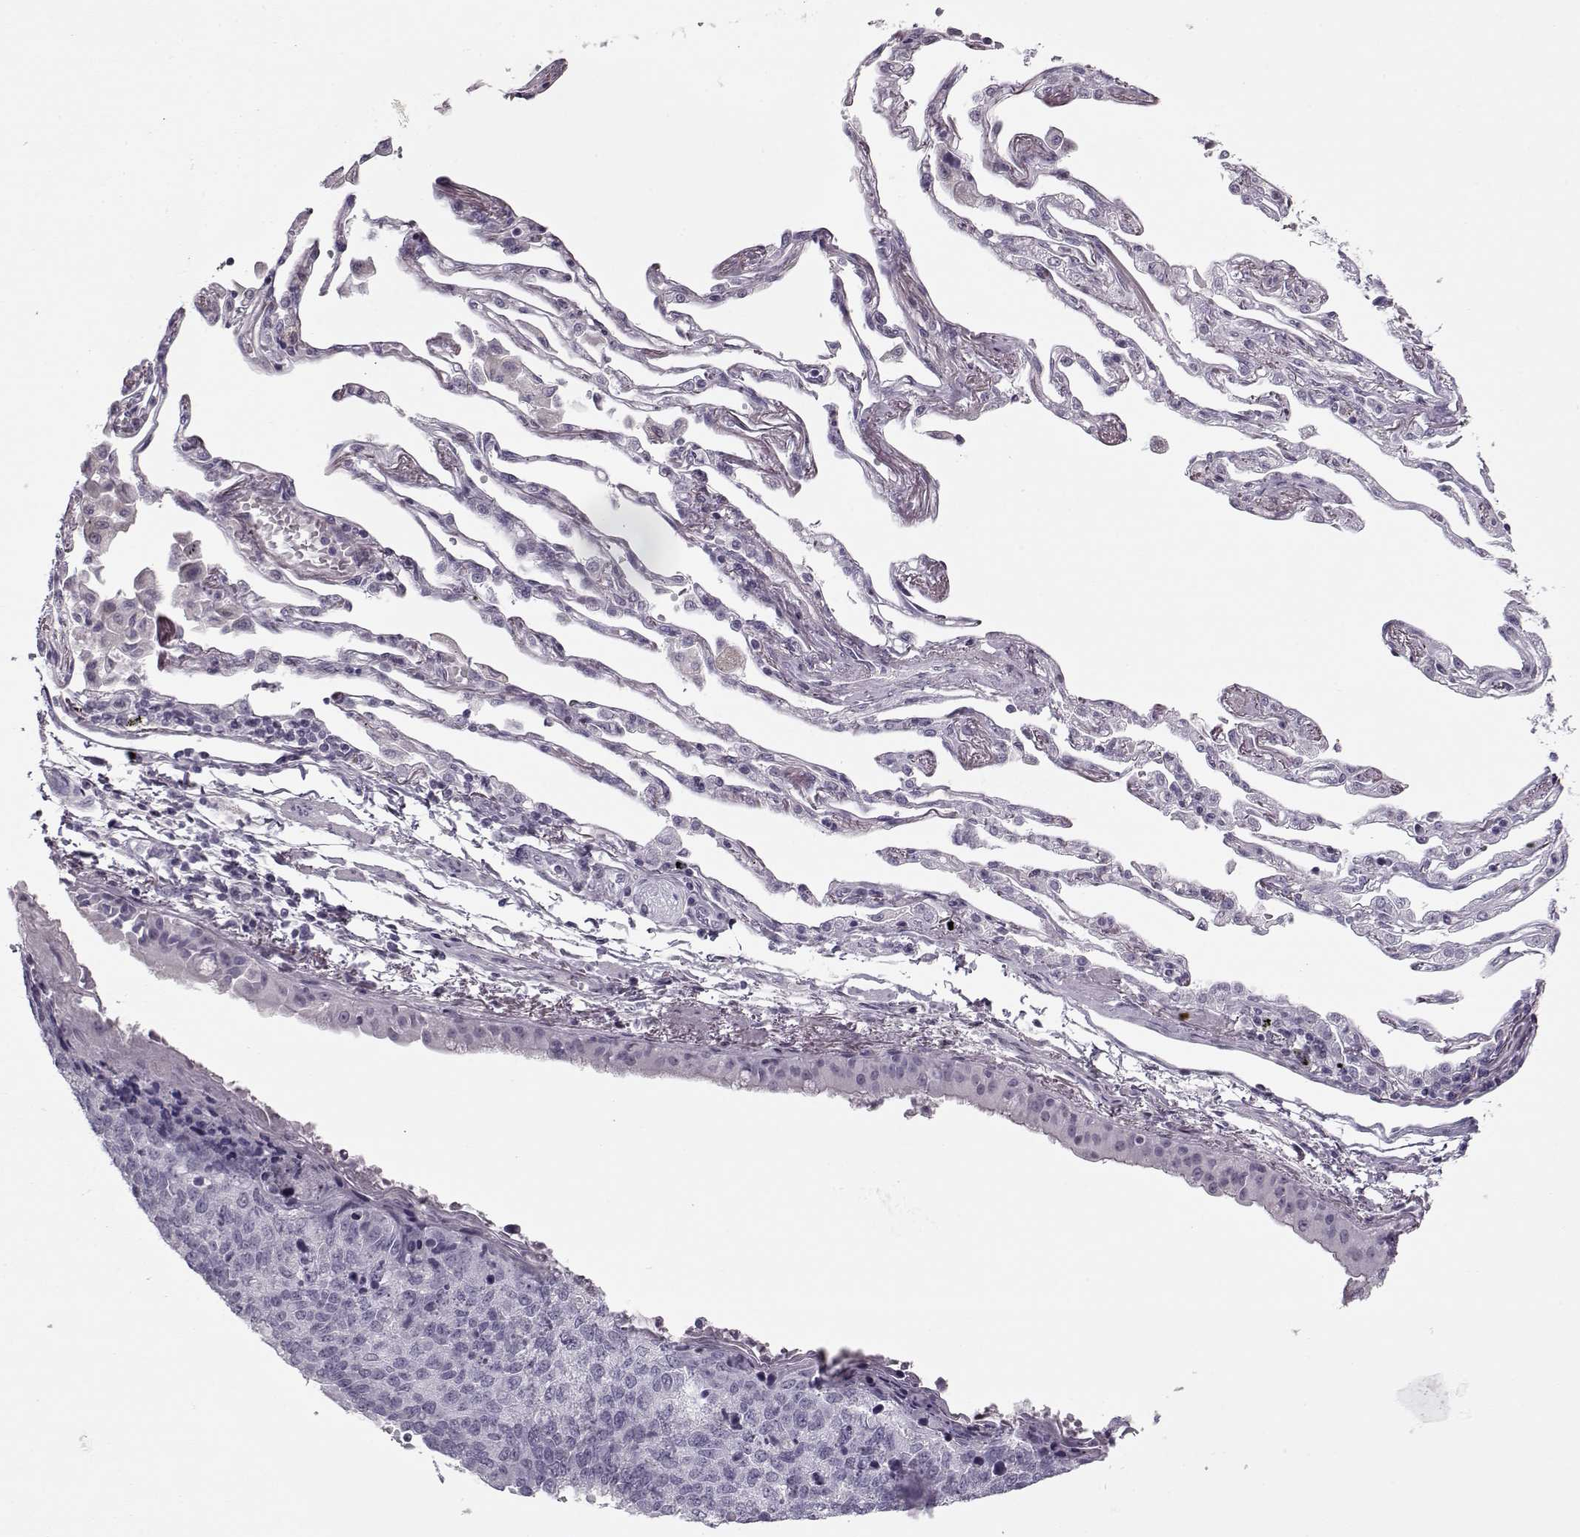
{"staining": {"intensity": "negative", "quantity": "none", "location": "none"}, "tissue": "lung cancer", "cell_type": "Tumor cells", "image_type": "cancer", "snomed": [{"axis": "morphology", "description": "Squamous cell carcinoma, NOS"}, {"axis": "topography", "description": "Lung"}], "caption": "This is an IHC micrograph of squamous cell carcinoma (lung). There is no expression in tumor cells.", "gene": "PNMT", "patient": {"sex": "male", "age": 73}}